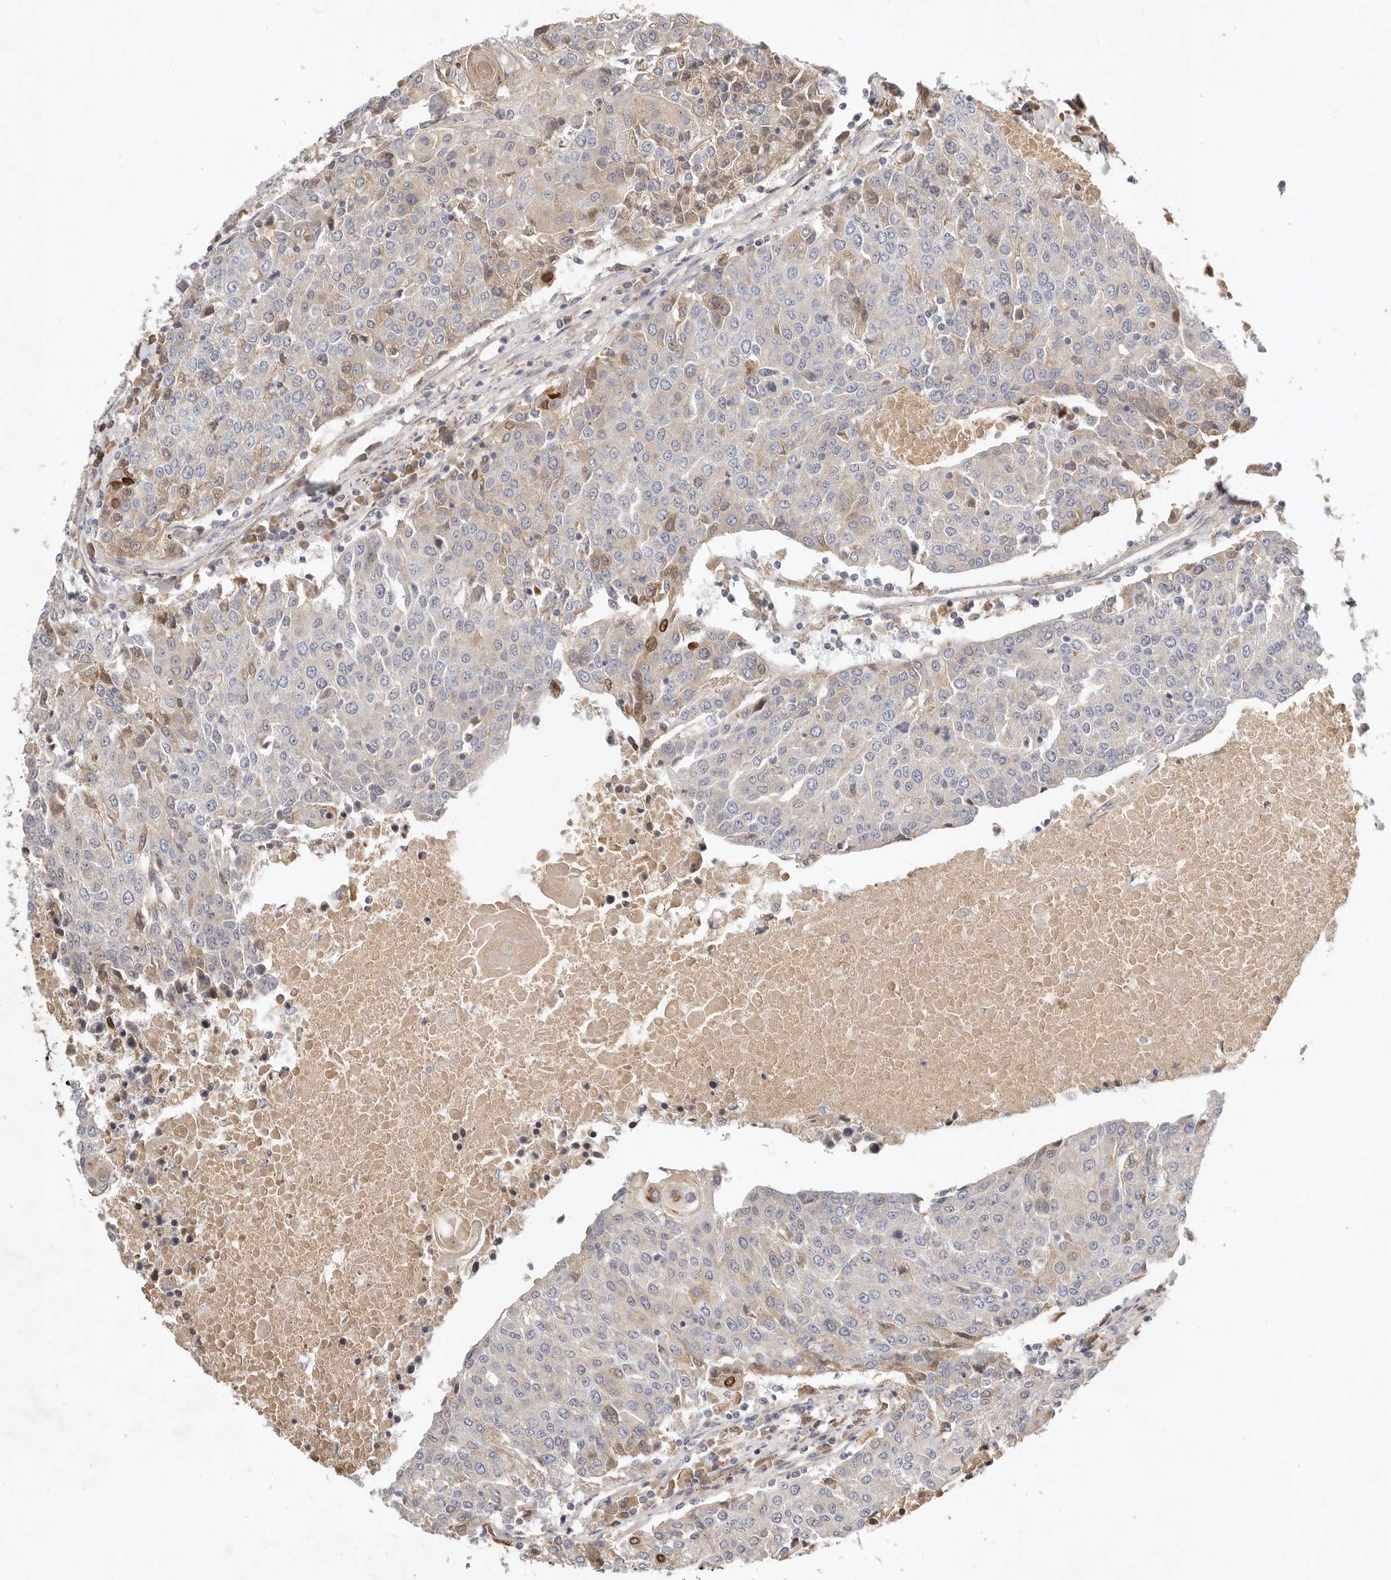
{"staining": {"intensity": "negative", "quantity": "none", "location": "none"}, "tissue": "urothelial cancer", "cell_type": "Tumor cells", "image_type": "cancer", "snomed": [{"axis": "morphology", "description": "Urothelial carcinoma, High grade"}, {"axis": "topography", "description": "Urinary bladder"}], "caption": "An IHC photomicrograph of urothelial carcinoma (high-grade) is shown. There is no staining in tumor cells of urothelial carcinoma (high-grade).", "gene": "MICALL2", "patient": {"sex": "female", "age": 85}}